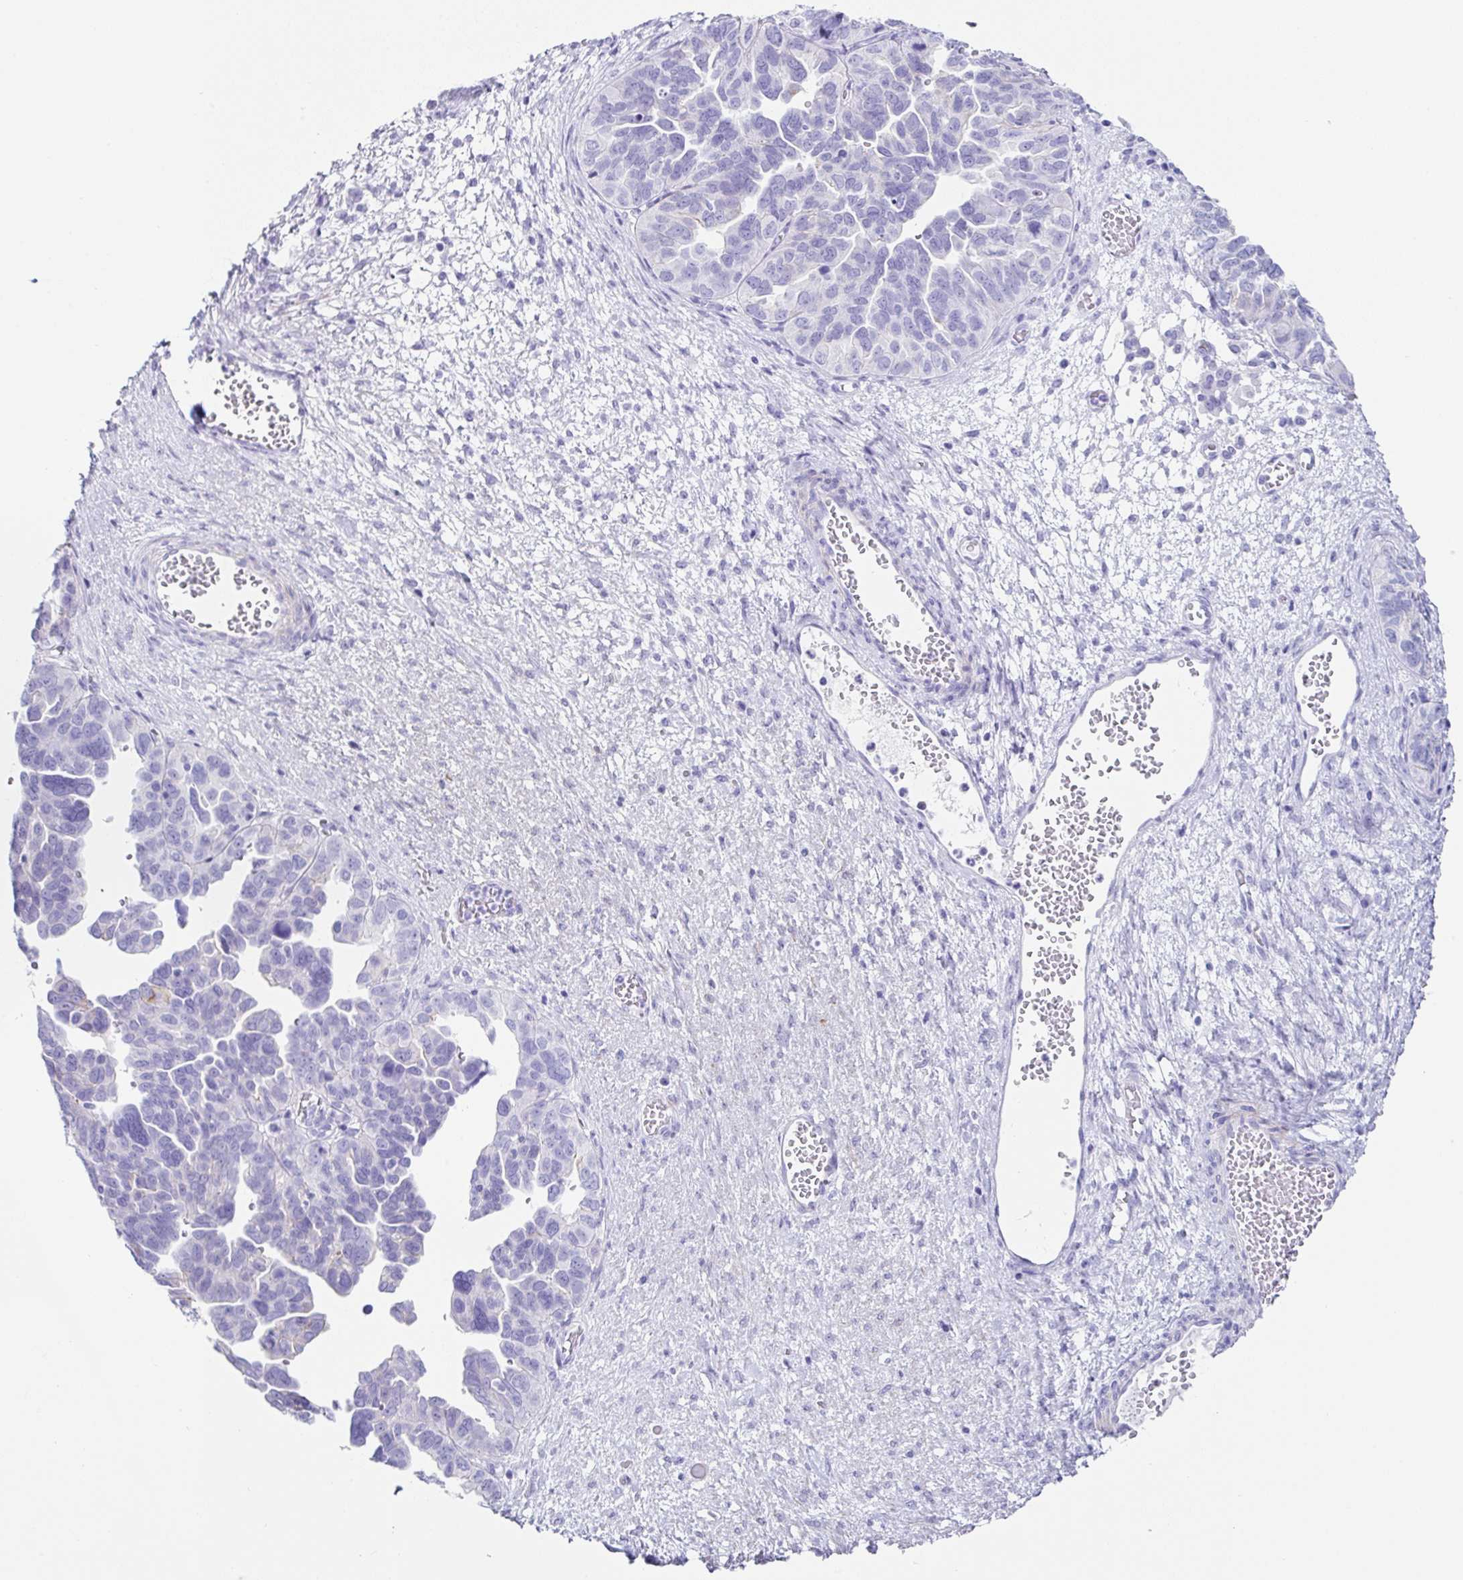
{"staining": {"intensity": "negative", "quantity": "none", "location": "none"}, "tissue": "ovarian cancer", "cell_type": "Tumor cells", "image_type": "cancer", "snomed": [{"axis": "morphology", "description": "Cystadenocarcinoma, serous, NOS"}, {"axis": "topography", "description": "Ovary"}], "caption": "Immunohistochemistry (IHC) of serous cystadenocarcinoma (ovarian) displays no expression in tumor cells. (DAB (3,3'-diaminobenzidine) IHC visualized using brightfield microscopy, high magnification).", "gene": "CLDND2", "patient": {"sex": "female", "age": 64}}